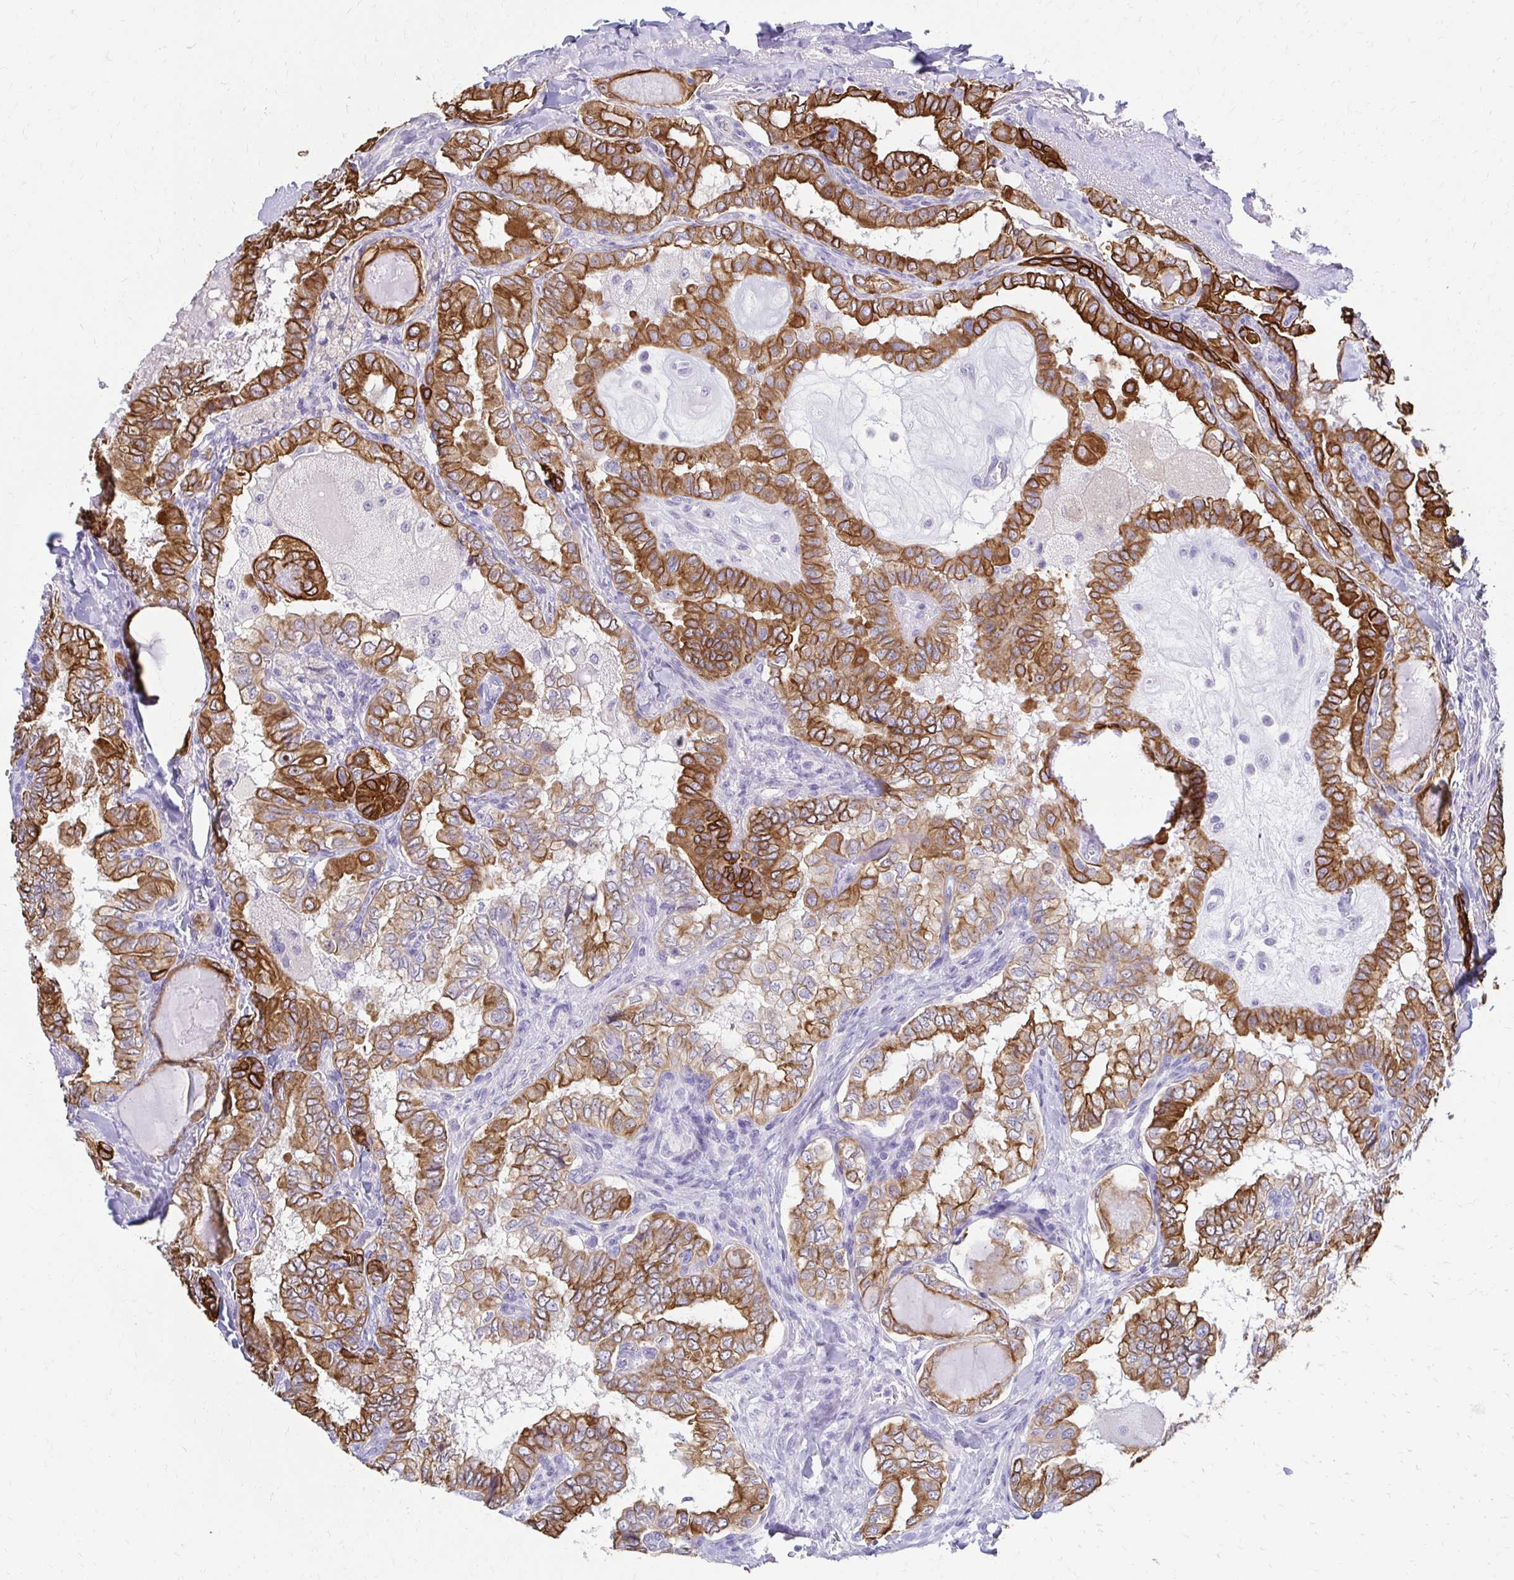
{"staining": {"intensity": "moderate", "quantity": "25%-75%", "location": "cytoplasmic/membranous"}, "tissue": "thyroid cancer", "cell_type": "Tumor cells", "image_type": "cancer", "snomed": [{"axis": "morphology", "description": "Papillary adenocarcinoma, NOS"}, {"axis": "topography", "description": "Thyroid gland"}], "caption": "Protein staining by immunohistochemistry displays moderate cytoplasmic/membranous staining in approximately 25%-75% of tumor cells in thyroid cancer (papillary adenocarcinoma).", "gene": "C1QTNF2", "patient": {"sex": "female", "age": 75}}